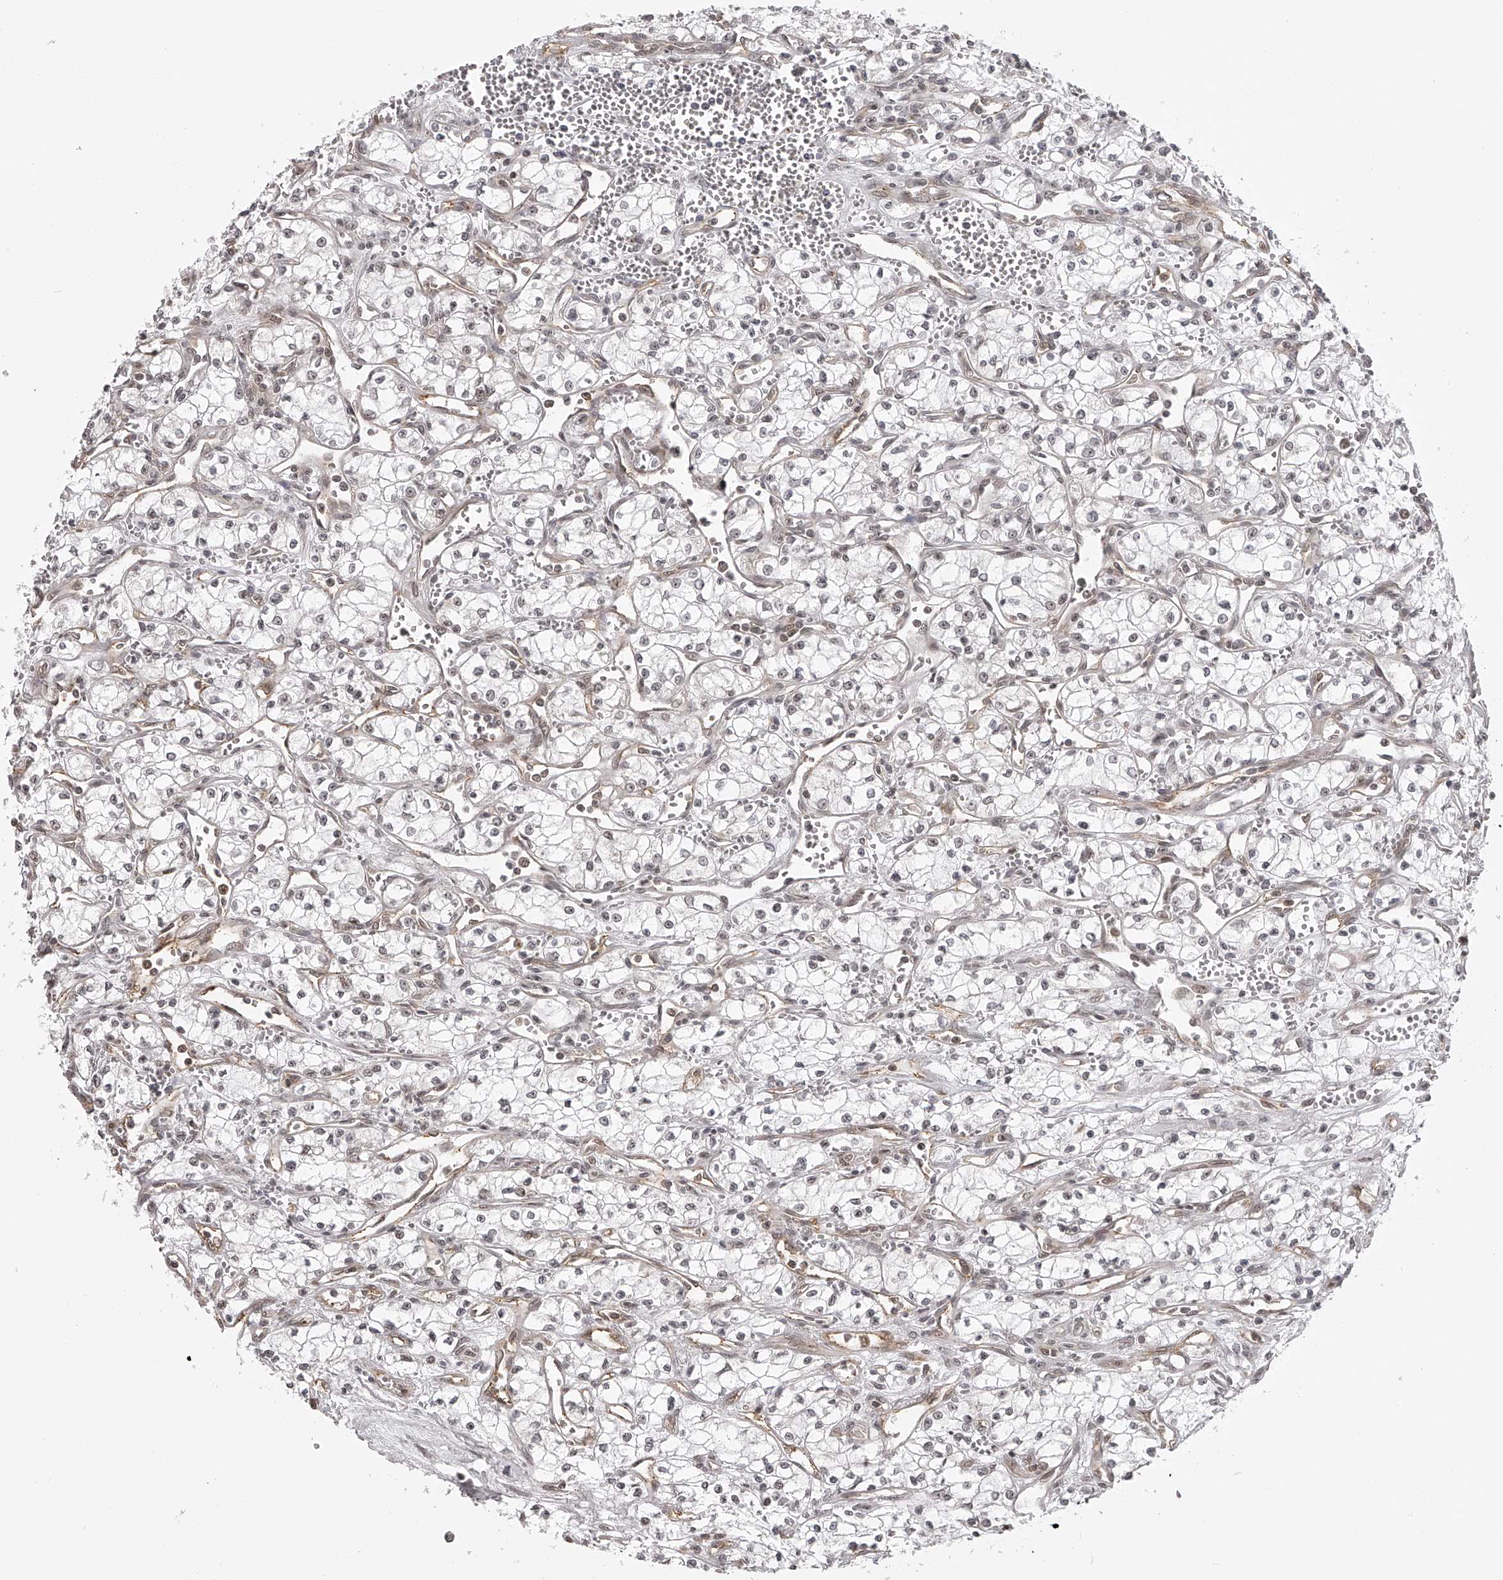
{"staining": {"intensity": "negative", "quantity": "none", "location": "none"}, "tissue": "renal cancer", "cell_type": "Tumor cells", "image_type": "cancer", "snomed": [{"axis": "morphology", "description": "Adenocarcinoma, NOS"}, {"axis": "topography", "description": "Kidney"}], "caption": "Histopathology image shows no significant protein staining in tumor cells of renal adenocarcinoma.", "gene": "ODF2L", "patient": {"sex": "male", "age": 59}}